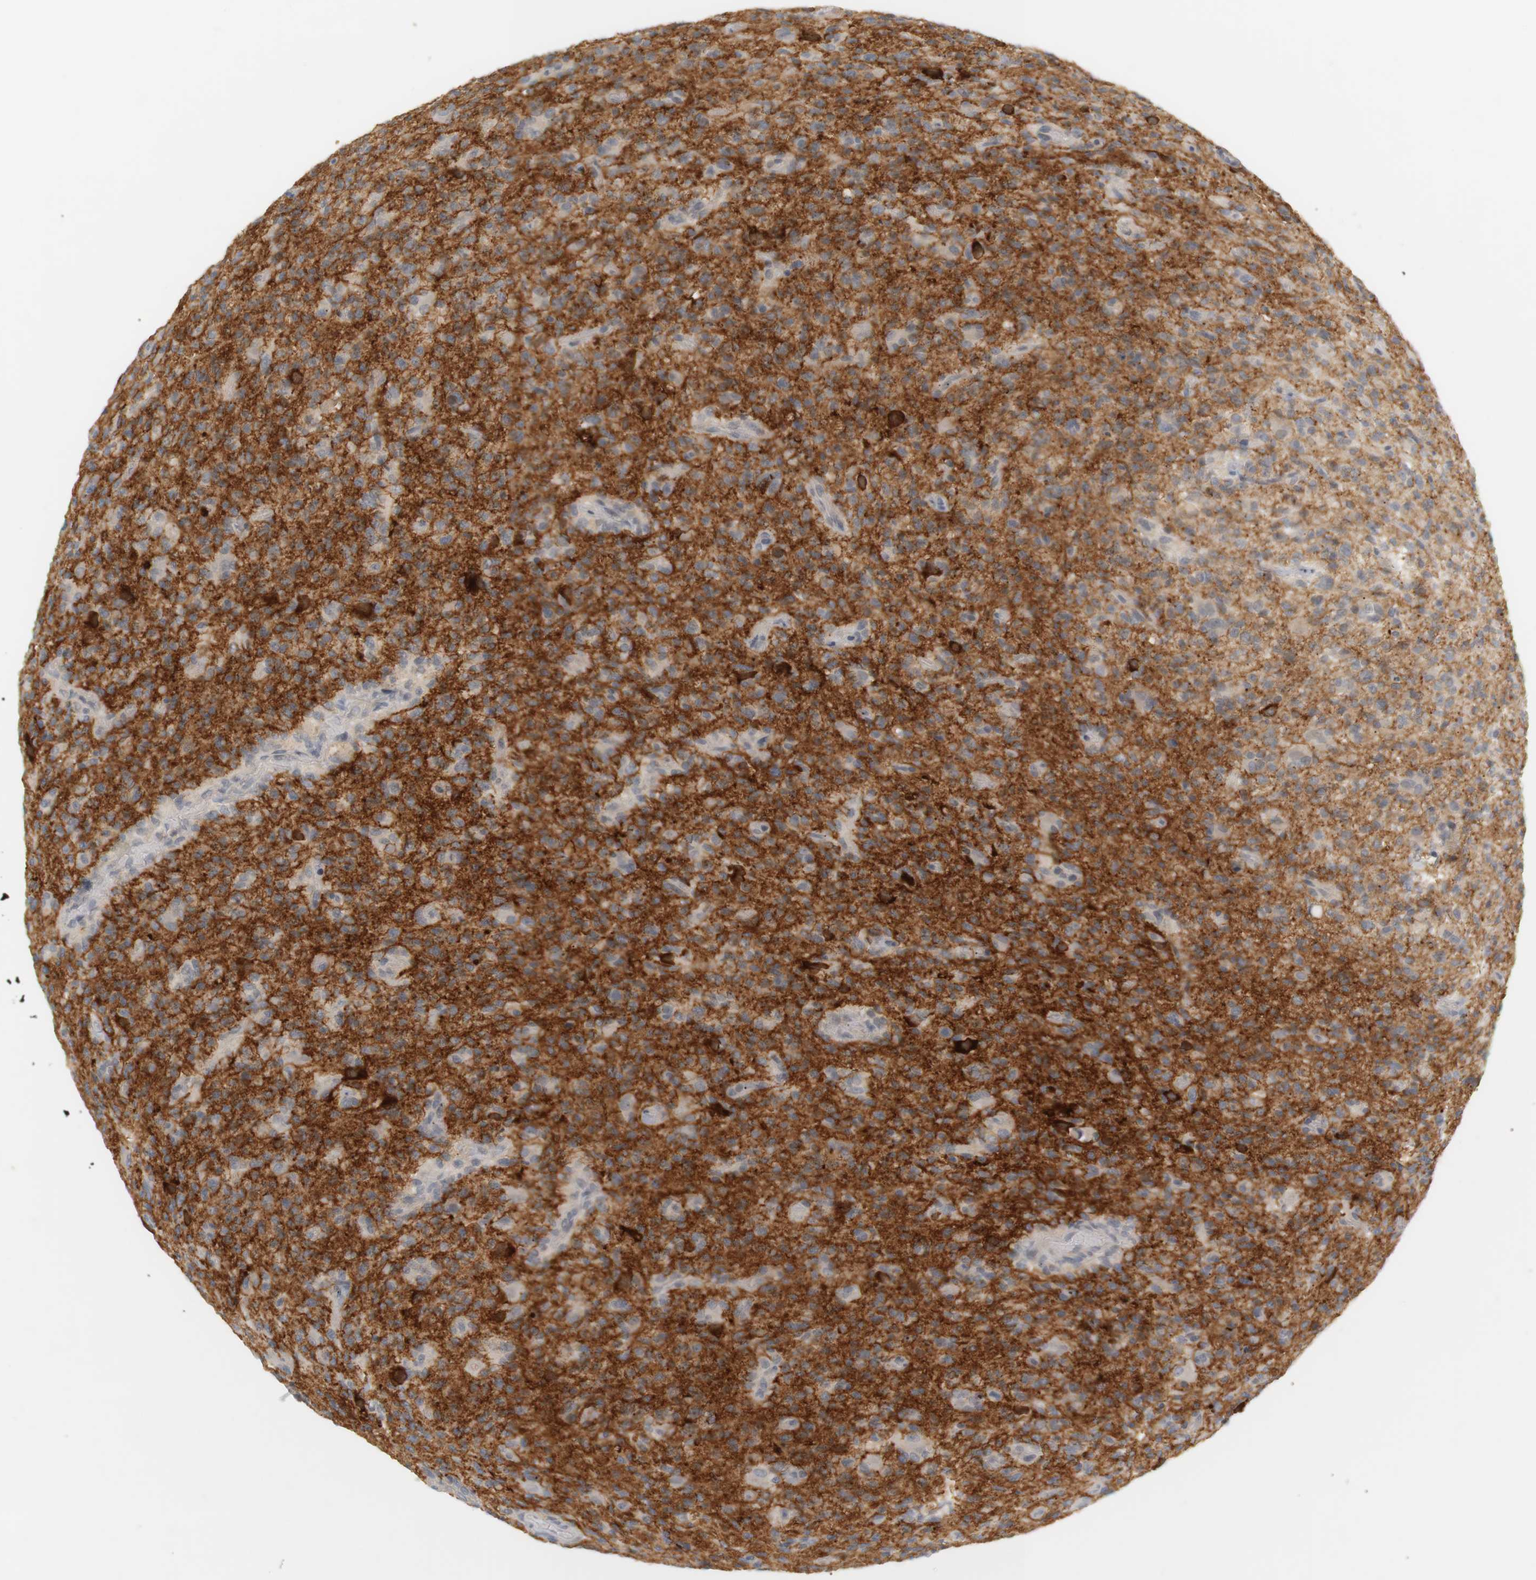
{"staining": {"intensity": "weak", "quantity": "25%-75%", "location": "cytoplasmic/membranous"}, "tissue": "glioma", "cell_type": "Tumor cells", "image_type": "cancer", "snomed": [{"axis": "morphology", "description": "Glioma, malignant, High grade"}, {"axis": "topography", "description": "Brain"}], "caption": "DAB (3,3'-diaminobenzidine) immunohistochemical staining of glioma demonstrates weak cytoplasmic/membranous protein positivity in approximately 25%-75% of tumor cells.", "gene": "RTN3", "patient": {"sex": "male", "age": 71}}